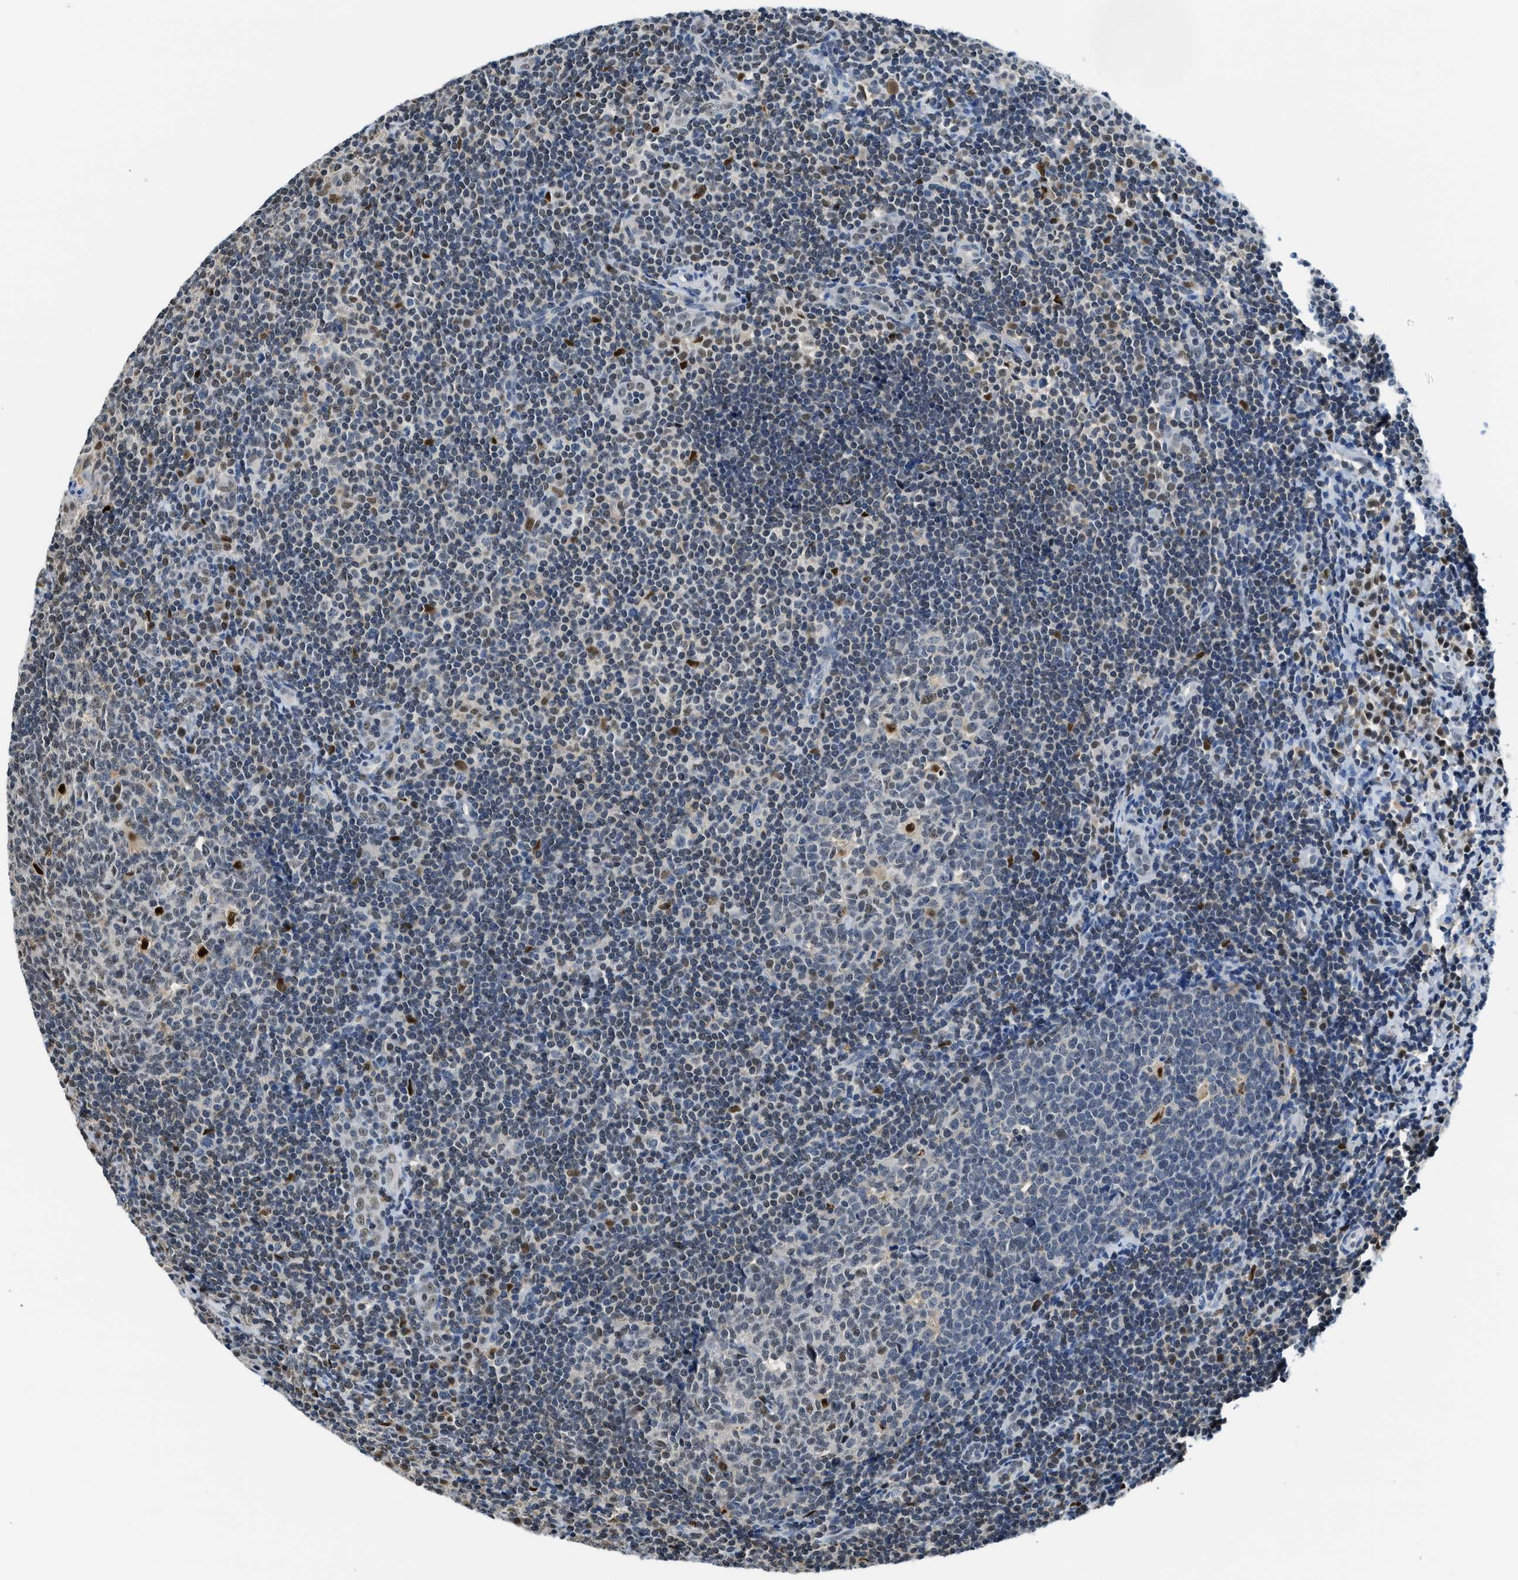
{"staining": {"intensity": "strong", "quantity": "<25%", "location": "nuclear"}, "tissue": "tonsil", "cell_type": "Germinal center cells", "image_type": "normal", "snomed": [{"axis": "morphology", "description": "Normal tissue, NOS"}, {"axis": "topography", "description": "Tonsil"}], "caption": "Tonsil stained with a brown dye reveals strong nuclear positive positivity in approximately <25% of germinal center cells.", "gene": "ALX1", "patient": {"sex": "male", "age": 37}}